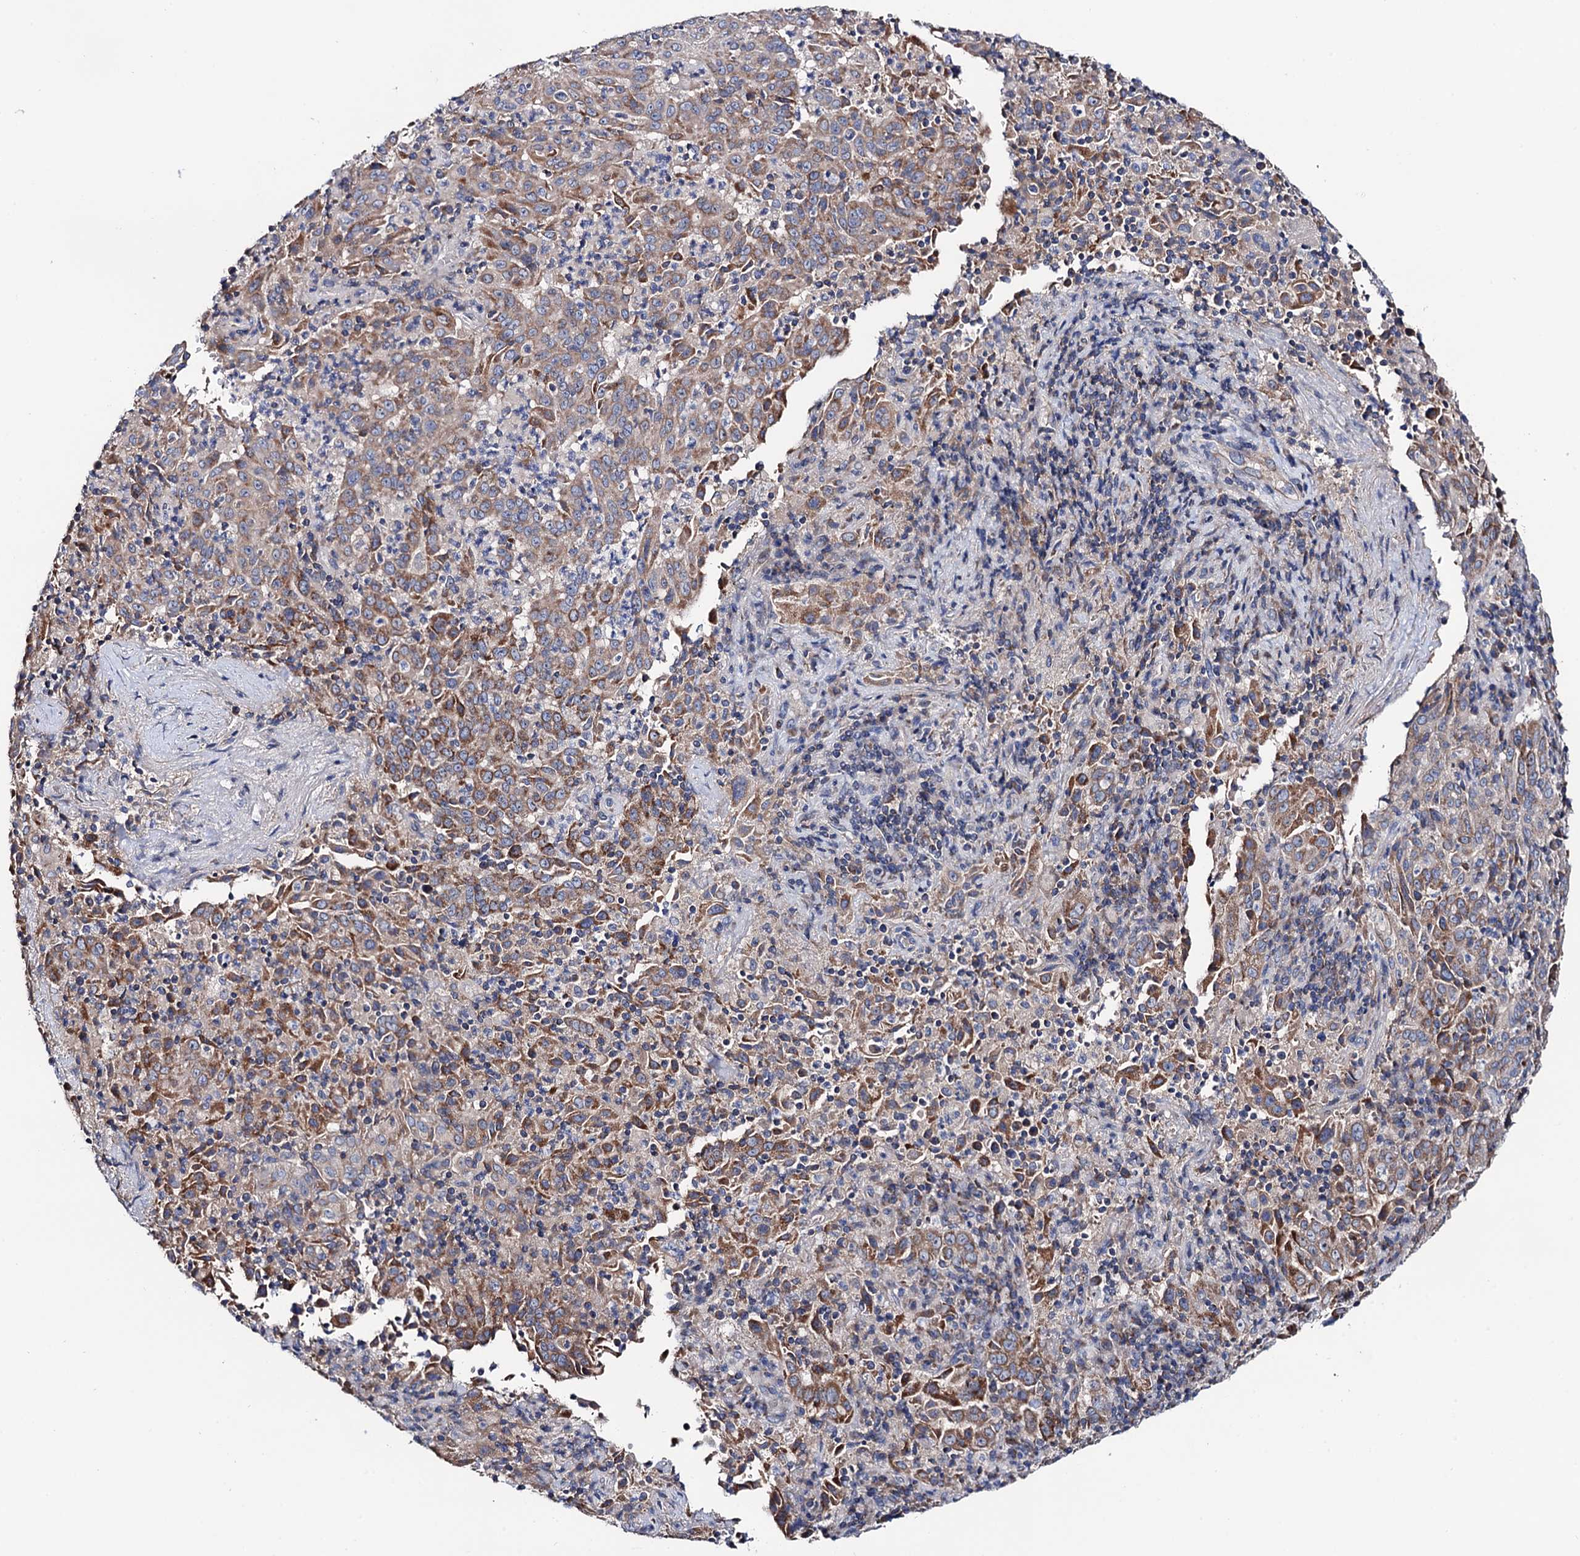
{"staining": {"intensity": "moderate", "quantity": ">75%", "location": "cytoplasmic/membranous"}, "tissue": "pancreatic cancer", "cell_type": "Tumor cells", "image_type": "cancer", "snomed": [{"axis": "morphology", "description": "Adenocarcinoma, NOS"}, {"axis": "topography", "description": "Pancreas"}], "caption": "The immunohistochemical stain shows moderate cytoplasmic/membranous expression in tumor cells of pancreatic adenocarcinoma tissue. (DAB IHC, brown staining for protein, blue staining for nuclei).", "gene": "MRPL48", "patient": {"sex": "male", "age": 63}}